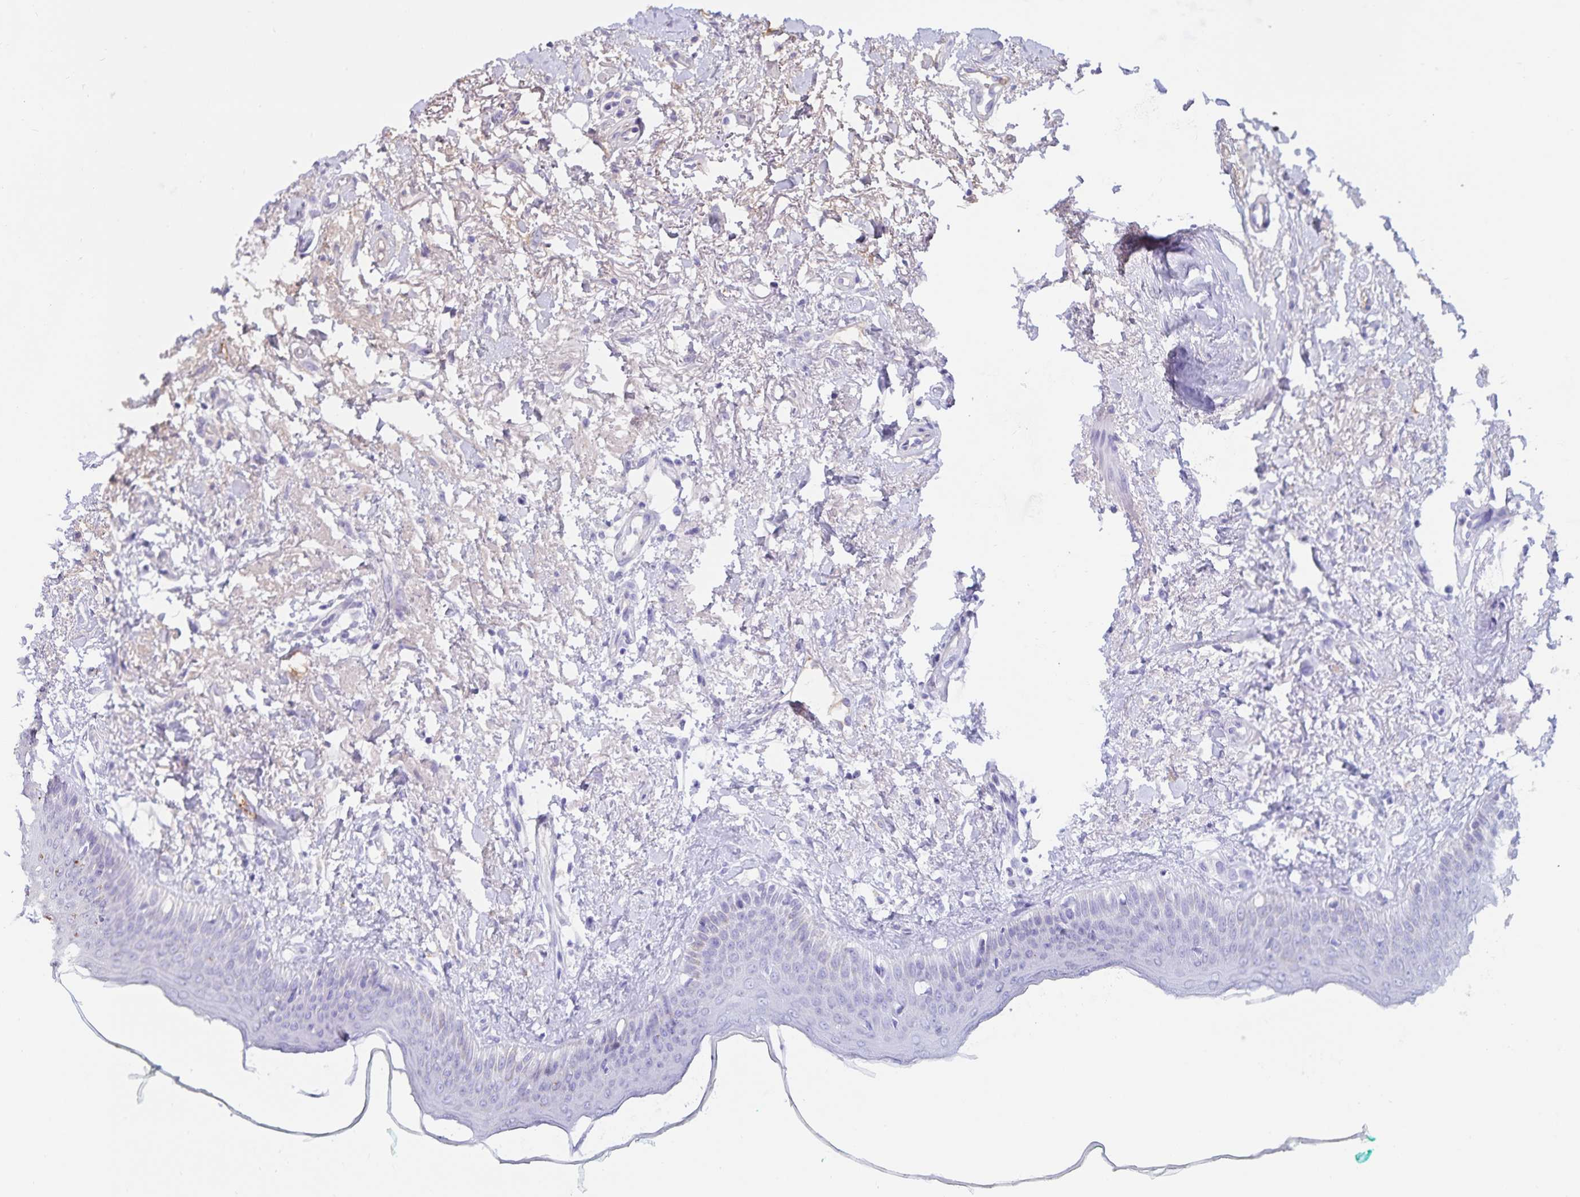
{"staining": {"intensity": "negative", "quantity": "none", "location": "none"}, "tissue": "oral mucosa", "cell_type": "Squamous epithelial cells", "image_type": "normal", "snomed": [{"axis": "morphology", "description": "Normal tissue, NOS"}, {"axis": "topography", "description": "Oral tissue"}], "caption": "This is a histopathology image of IHC staining of unremarkable oral mucosa, which shows no expression in squamous epithelial cells.", "gene": "FGG", "patient": {"sex": "female", "age": 70}}